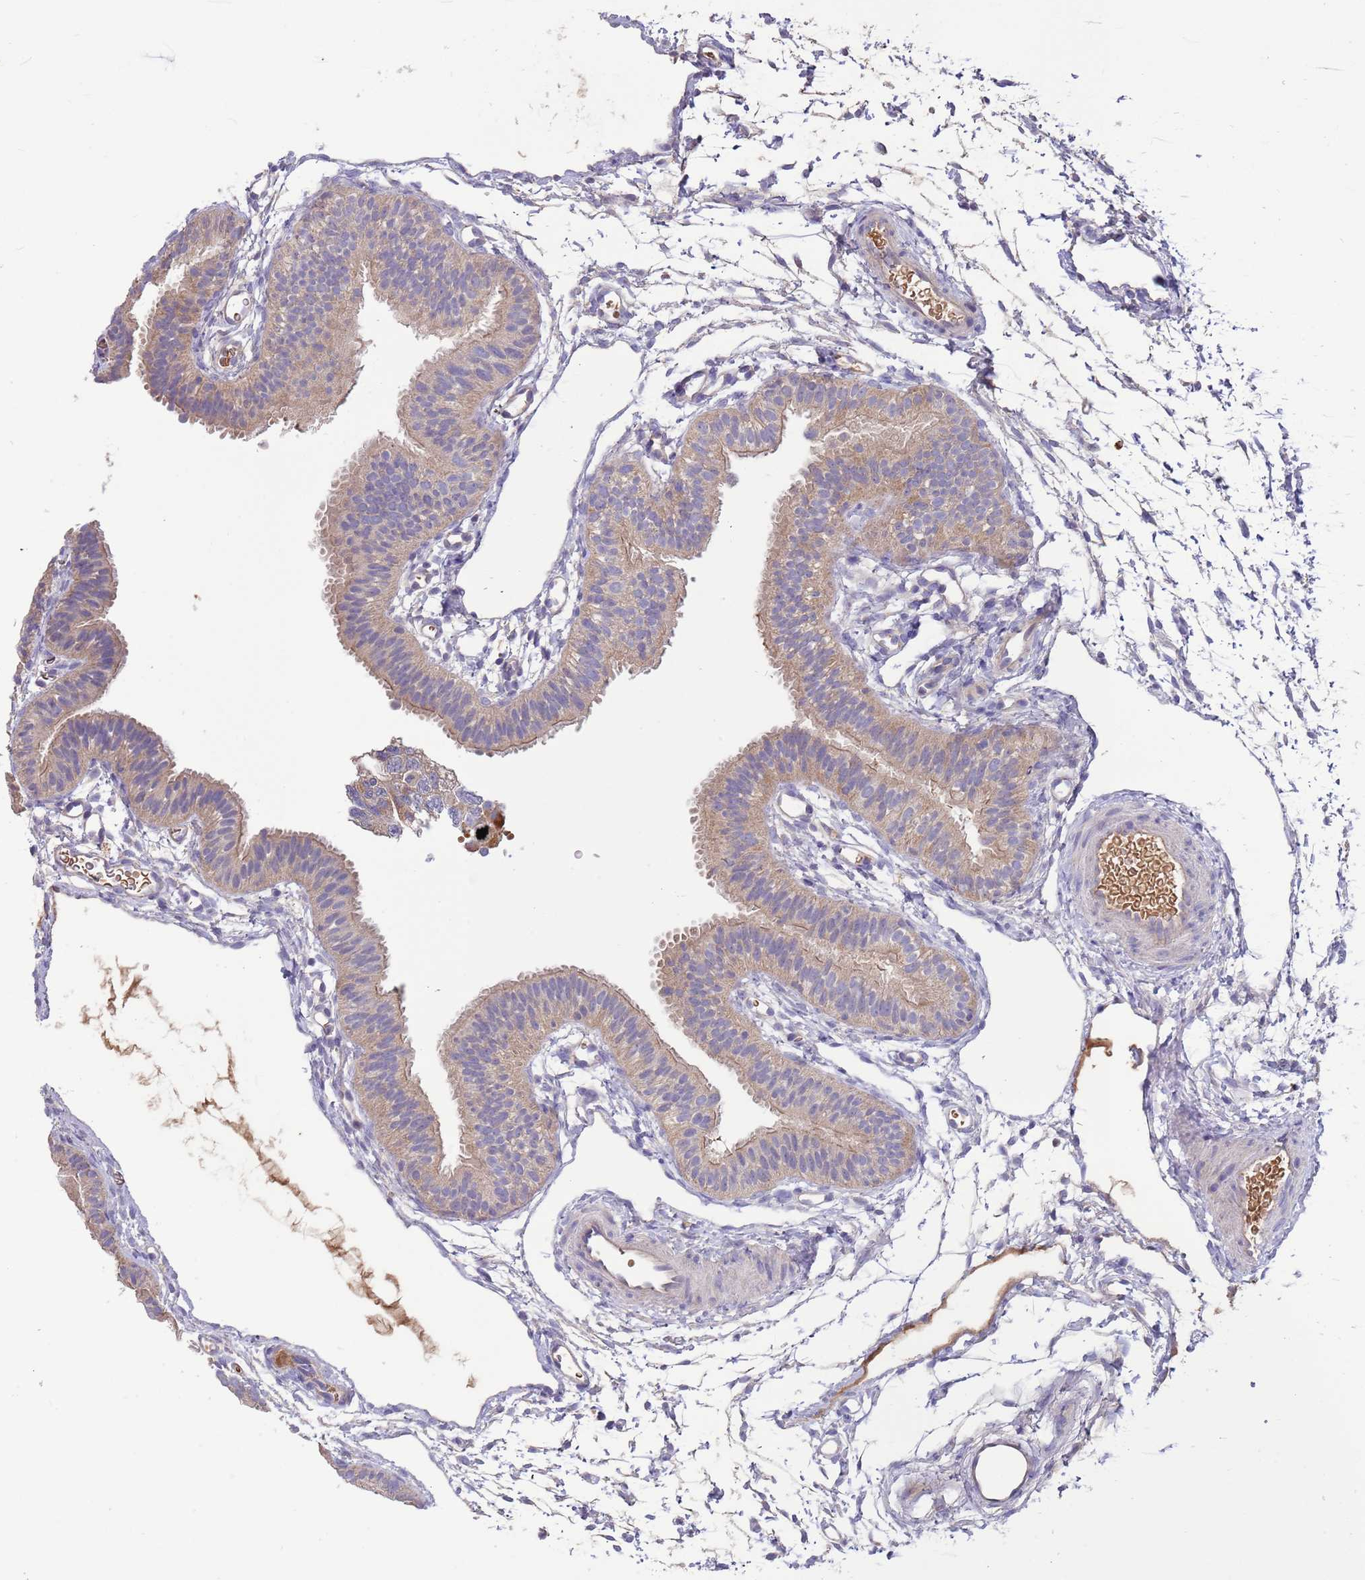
{"staining": {"intensity": "weak", "quantity": ">75%", "location": "cytoplasmic/membranous"}, "tissue": "fallopian tube", "cell_type": "Glandular cells", "image_type": "normal", "snomed": [{"axis": "morphology", "description": "Normal tissue, NOS"}, {"axis": "topography", "description": "Fallopian tube"}], "caption": "Weak cytoplasmic/membranous protein positivity is identified in approximately >75% of glandular cells in fallopian tube. (Brightfield microscopy of DAB IHC at high magnification).", "gene": "TRMO", "patient": {"sex": "female", "age": 35}}